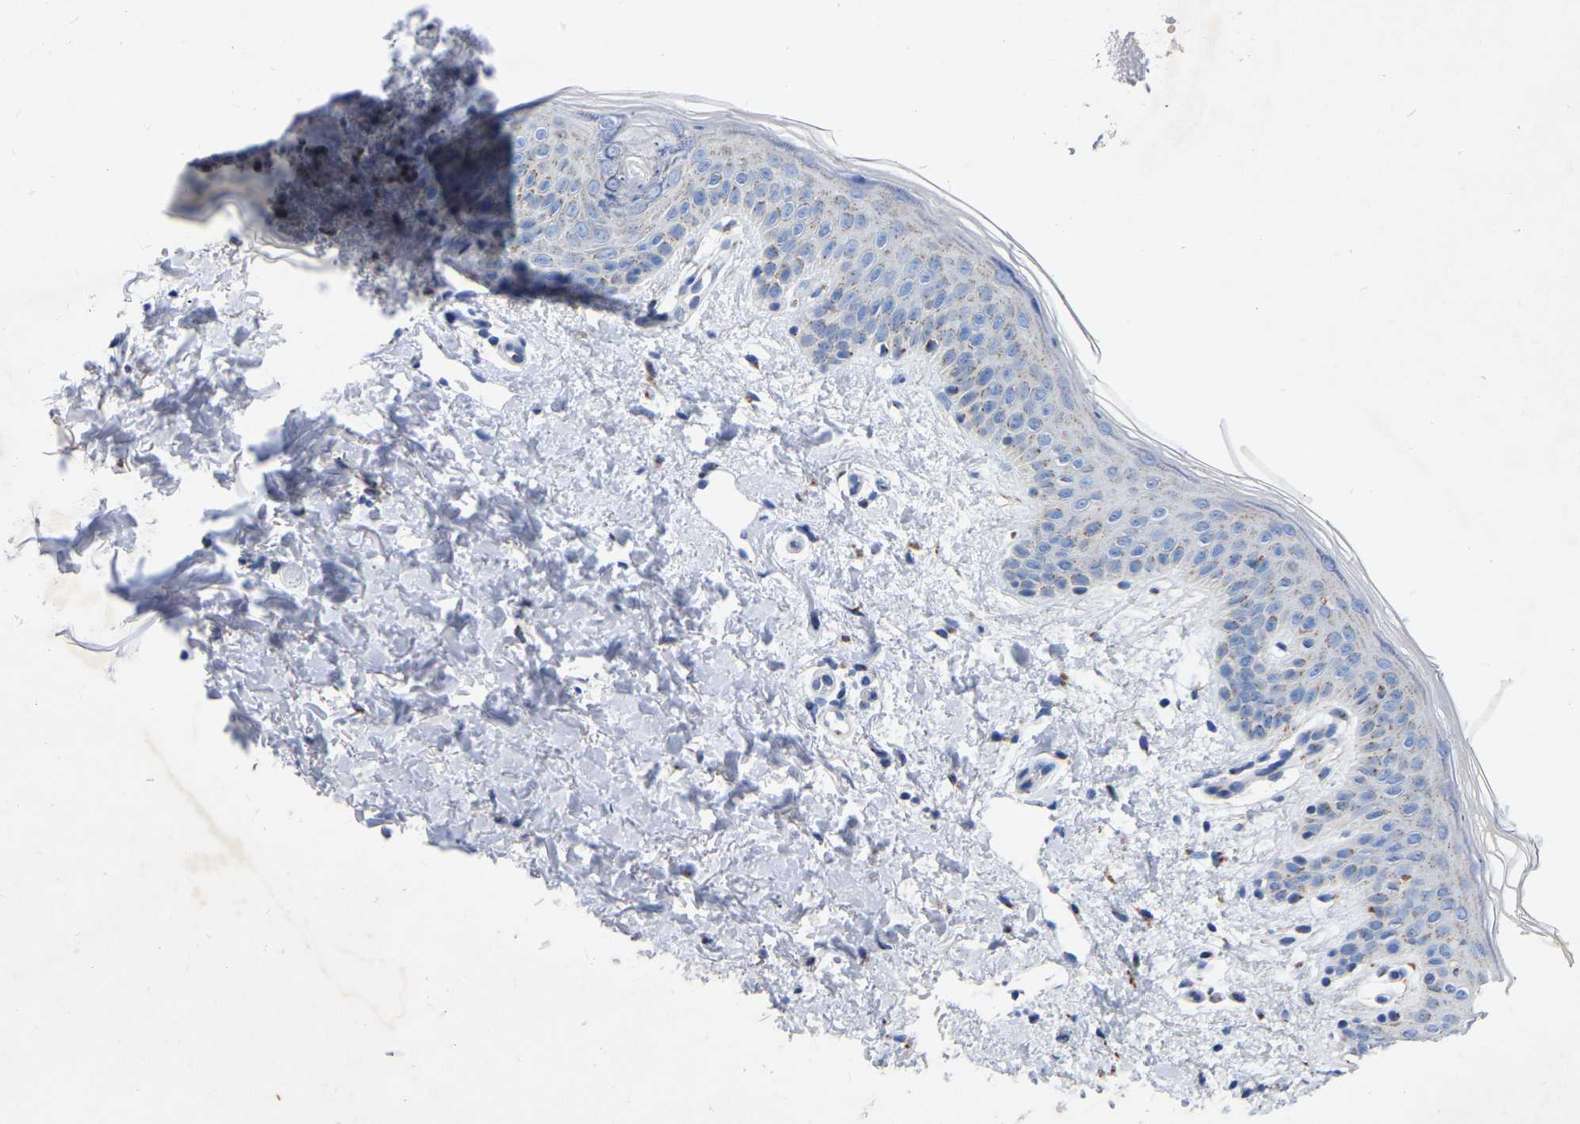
{"staining": {"intensity": "moderate", "quantity": ">75%", "location": "cytoplasmic/membranous"}, "tissue": "skin", "cell_type": "Fibroblasts", "image_type": "normal", "snomed": [{"axis": "morphology", "description": "Normal tissue, NOS"}, {"axis": "topography", "description": "Skin"}], "caption": "The immunohistochemical stain labels moderate cytoplasmic/membranous staining in fibroblasts of normal skin.", "gene": "STRIP2", "patient": {"sex": "male", "age": 40}}